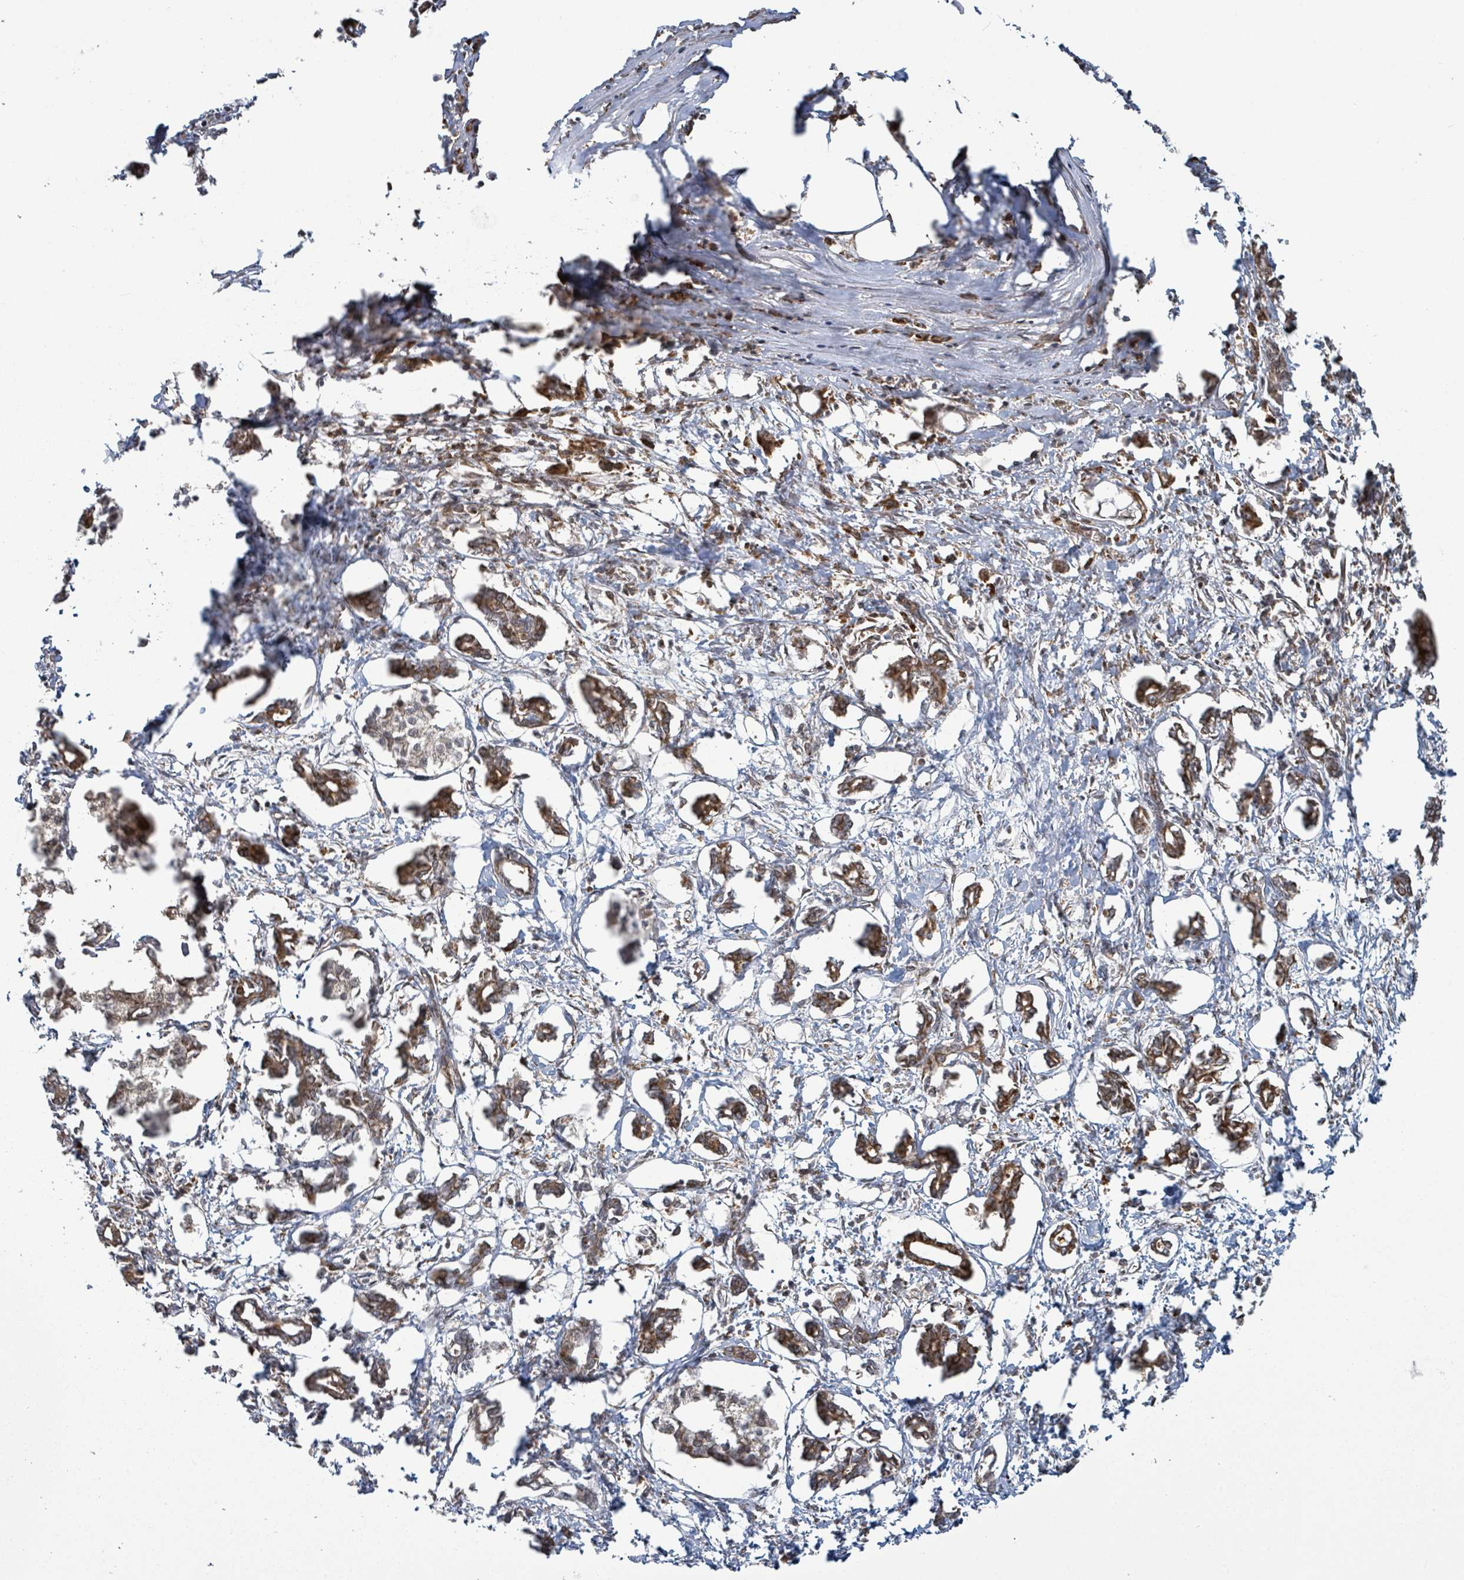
{"staining": {"intensity": "strong", "quantity": ">75%", "location": "cytoplasmic/membranous"}, "tissue": "pancreatic cancer", "cell_type": "Tumor cells", "image_type": "cancer", "snomed": [{"axis": "morphology", "description": "Adenocarcinoma, NOS"}, {"axis": "topography", "description": "Pancreas"}], "caption": "Protein staining demonstrates strong cytoplasmic/membranous staining in approximately >75% of tumor cells in pancreatic cancer.", "gene": "GTF3C1", "patient": {"sex": "male", "age": 61}}